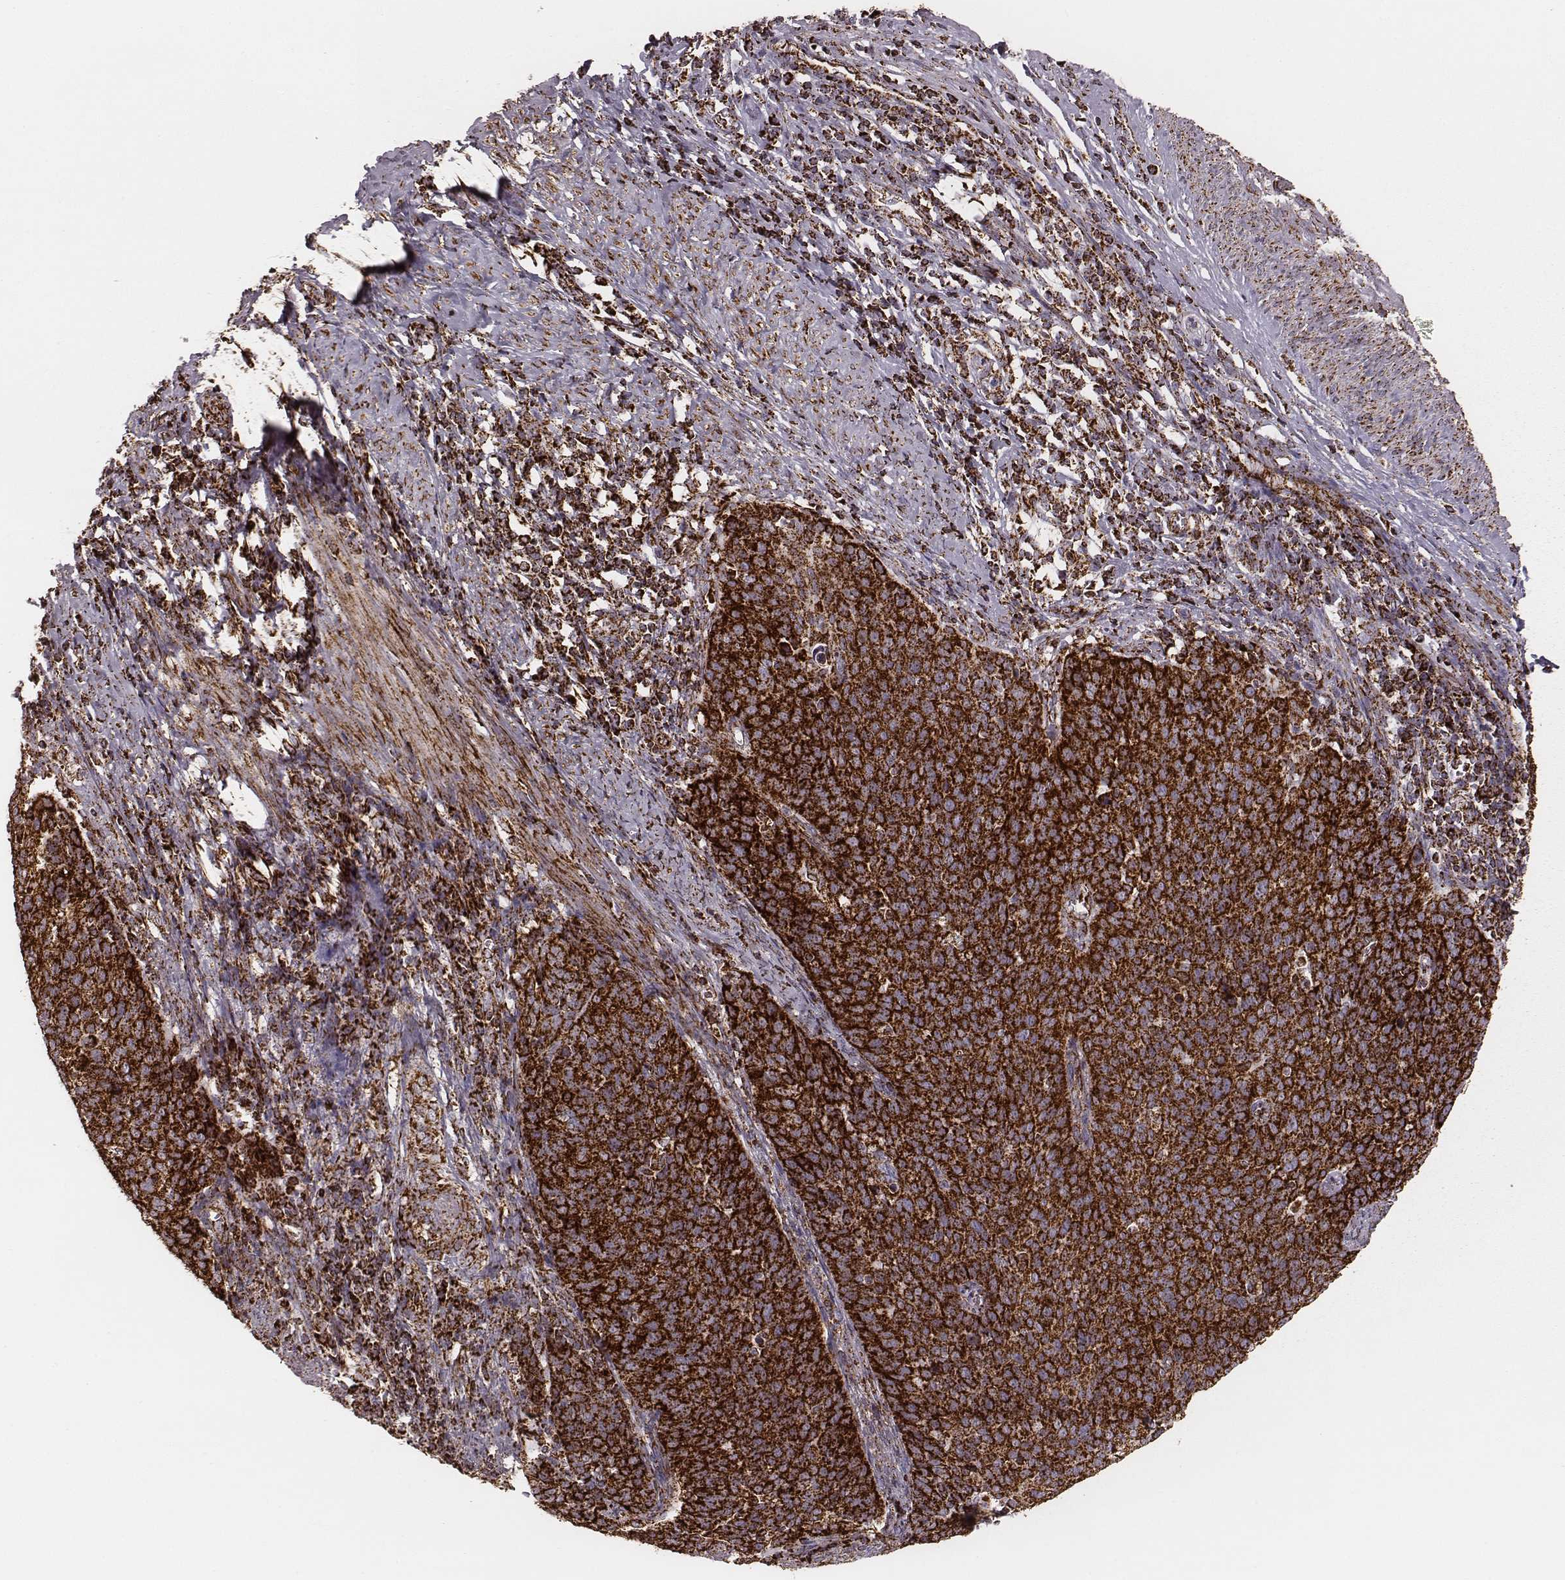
{"staining": {"intensity": "strong", "quantity": ">75%", "location": "cytoplasmic/membranous"}, "tissue": "cervical cancer", "cell_type": "Tumor cells", "image_type": "cancer", "snomed": [{"axis": "morphology", "description": "Normal tissue, NOS"}, {"axis": "morphology", "description": "Squamous cell carcinoma, NOS"}, {"axis": "topography", "description": "Cervix"}], "caption": "Immunohistochemistry (IHC) micrograph of neoplastic tissue: human cervical squamous cell carcinoma stained using IHC reveals high levels of strong protein expression localized specifically in the cytoplasmic/membranous of tumor cells, appearing as a cytoplasmic/membranous brown color.", "gene": "TUFM", "patient": {"sex": "female", "age": 39}}